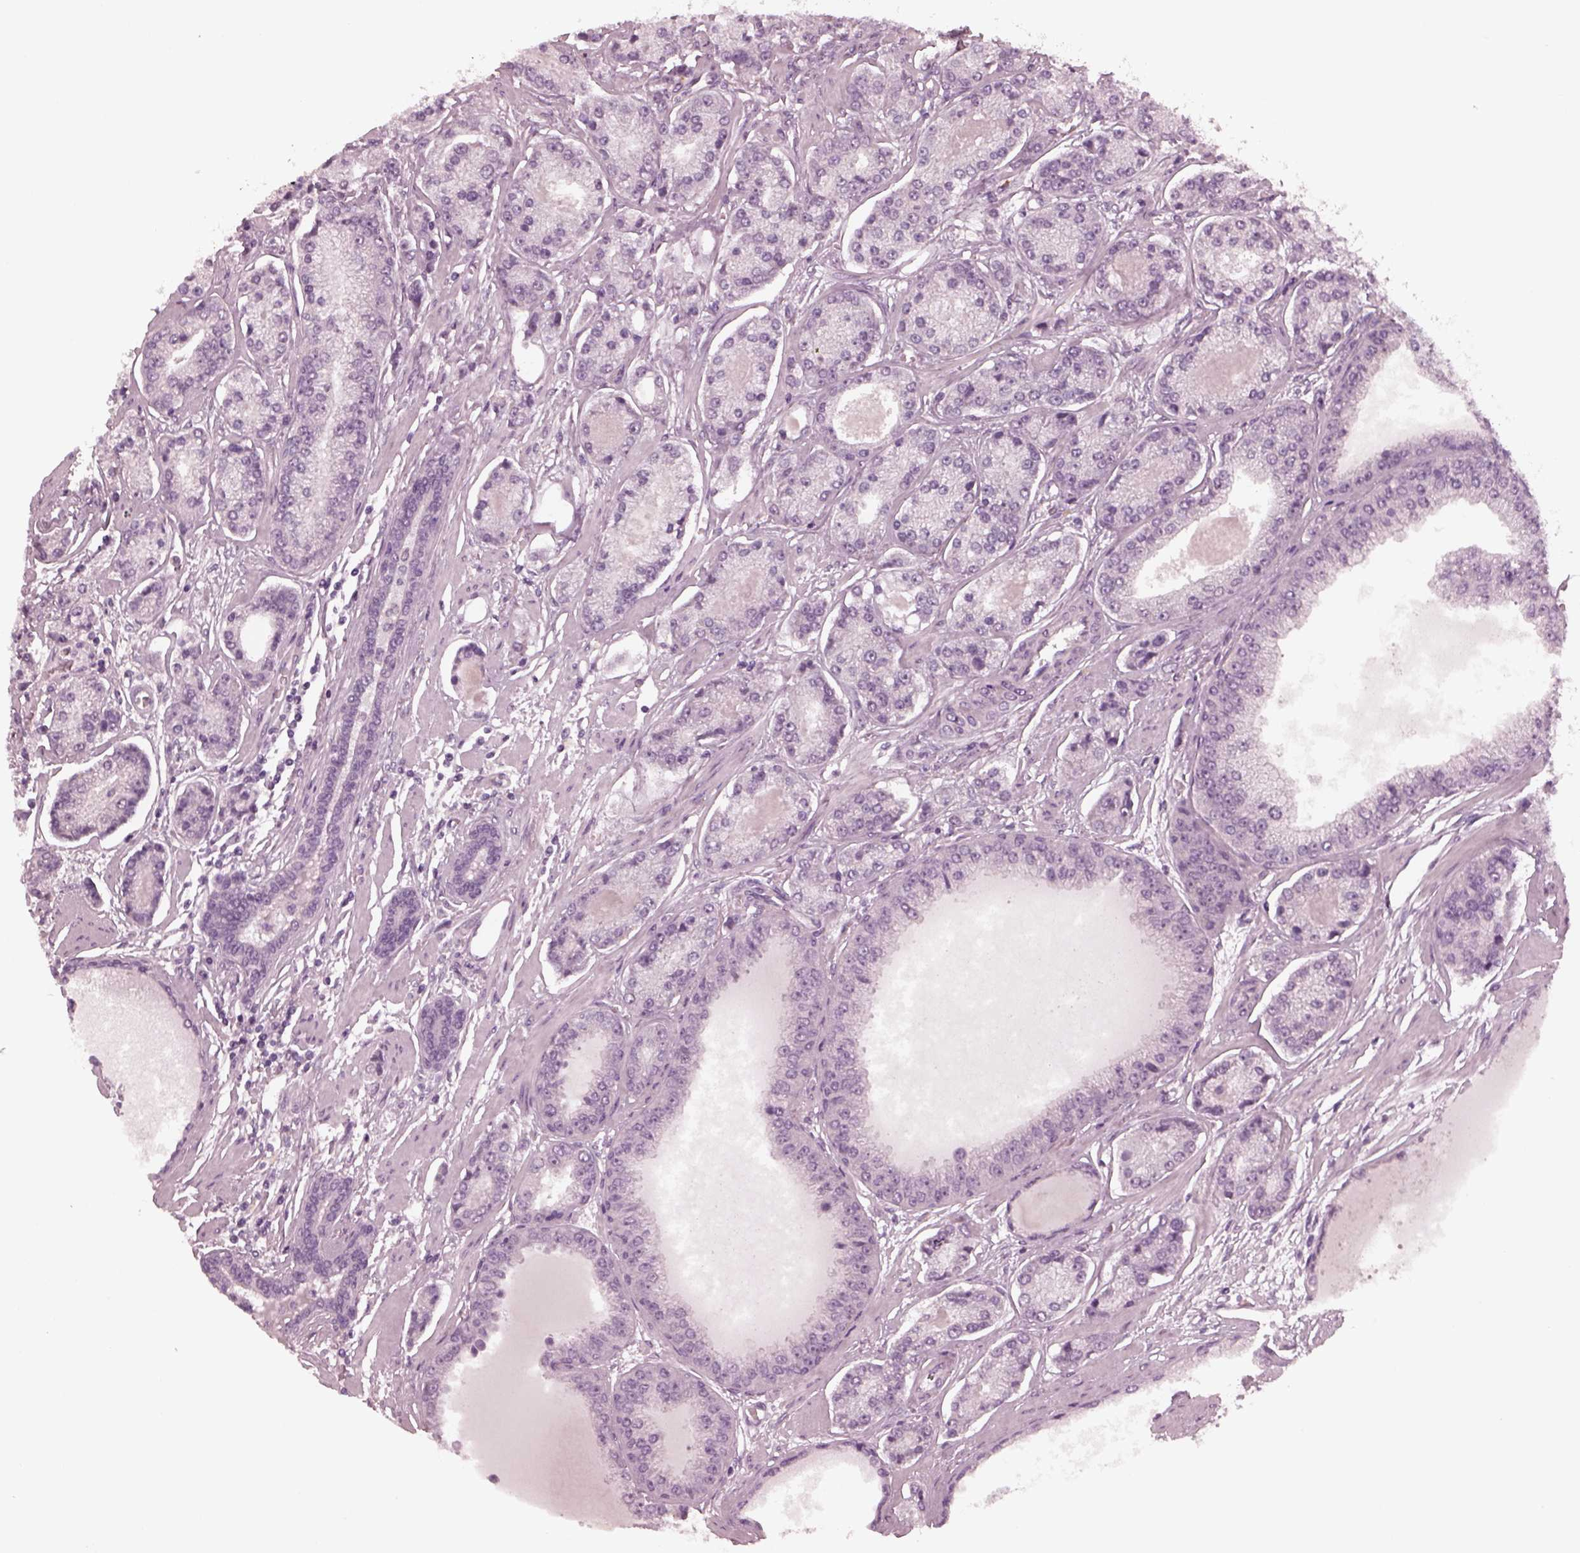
{"staining": {"intensity": "negative", "quantity": "none", "location": "none"}, "tissue": "prostate cancer", "cell_type": "Tumor cells", "image_type": "cancer", "snomed": [{"axis": "morphology", "description": "Adenocarcinoma, NOS"}, {"axis": "topography", "description": "Prostate"}], "caption": "The image reveals no significant positivity in tumor cells of prostate cancer (adenocarcinoma).", "gene": "YY2", "patient": {"sex": "male", "age": 64}}